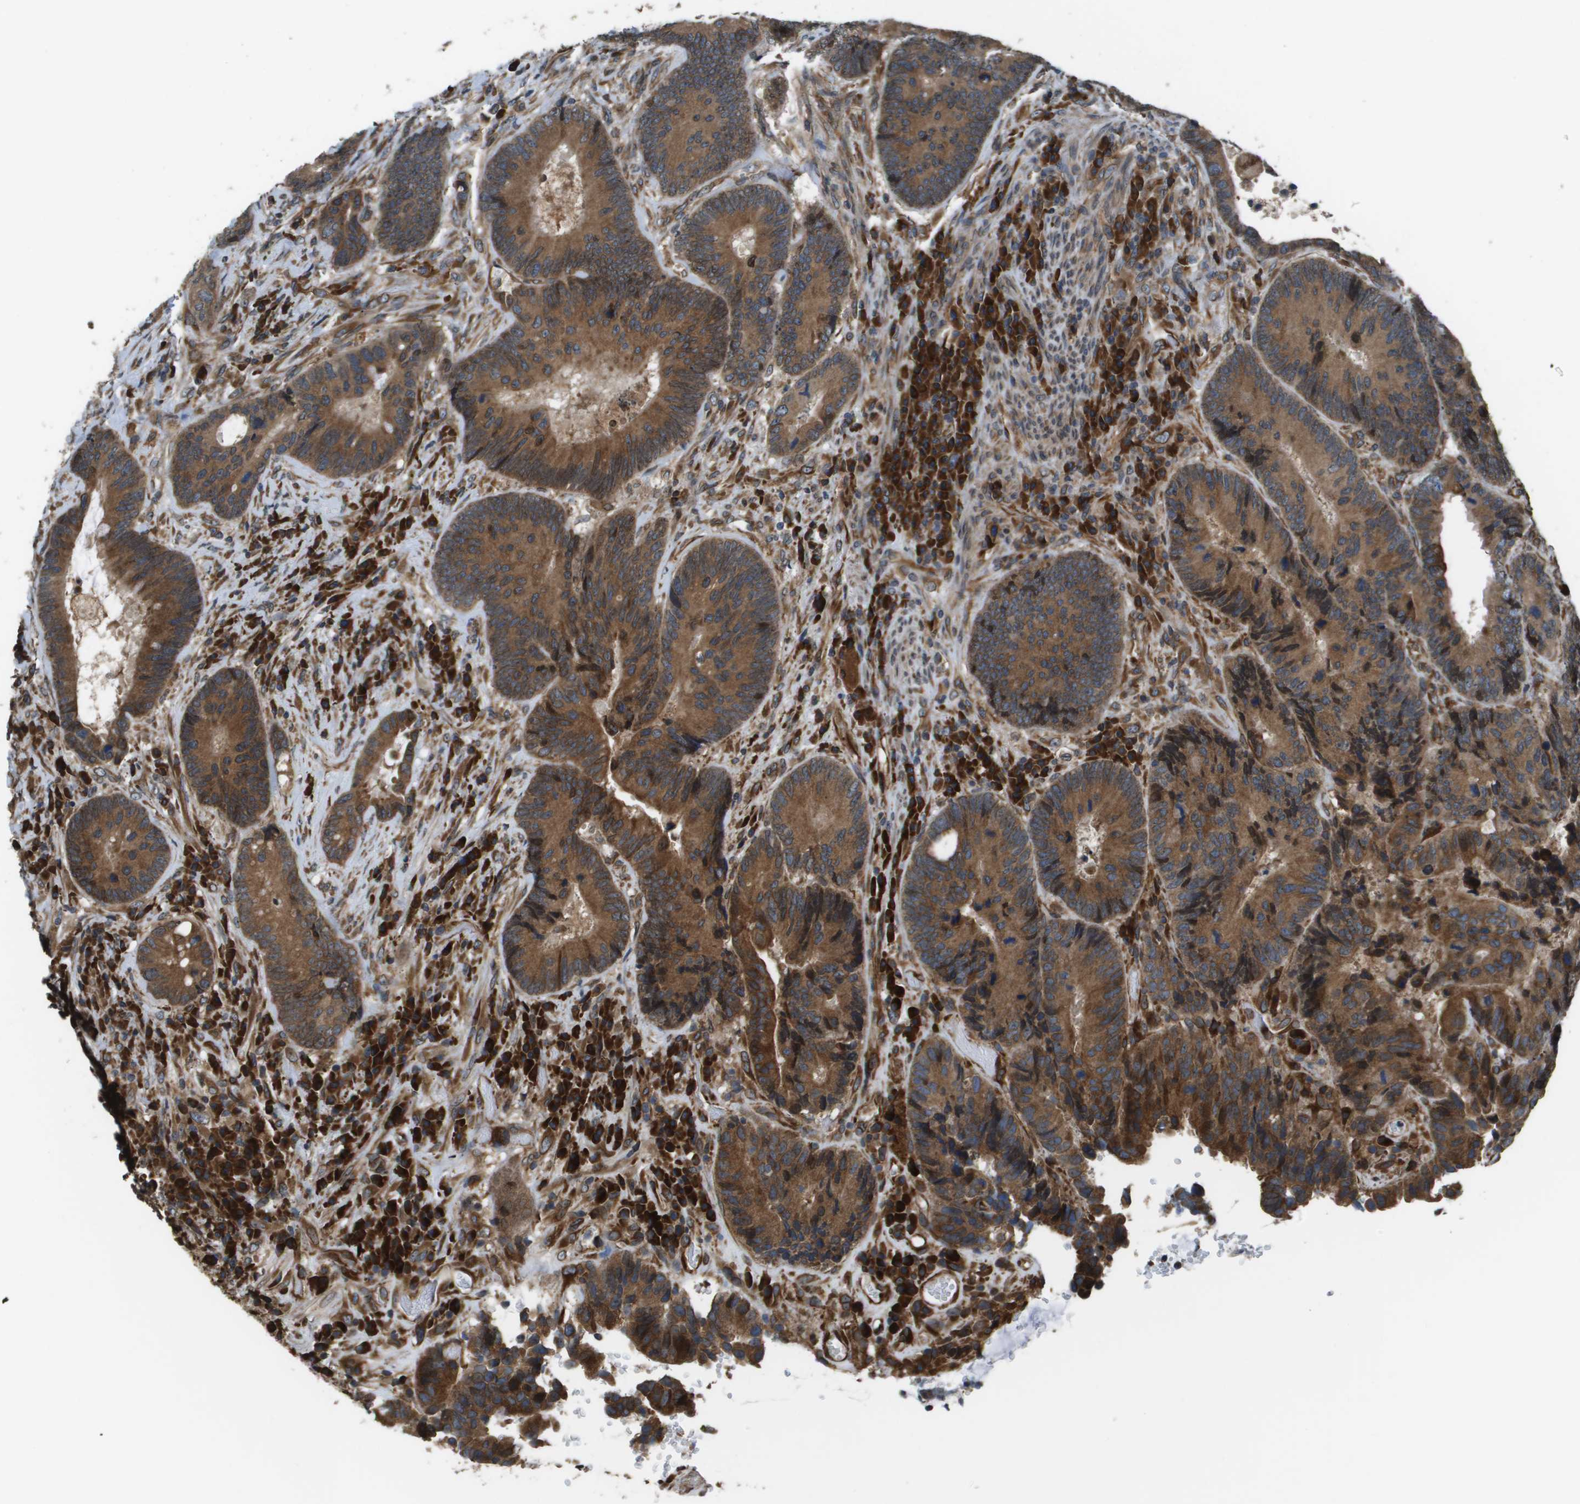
{"staining": {"intensity": "strong", "quantity": ">75%", "location": "cytoplasmic/membranous"}, "tissue": "colorectal cancer", "cell_type": "Tumor cells", "image_type": "cancer", "snomed": [{"axis": "morphology", "description": "Adenocarcinoma, NOS"}, {"axis": "topography", "description": "Rectum"}], "caption": "The photomicrograph exhibits a brown stain indicating the presence of a protein in the cytoplasmic/membranous of tumor cells in colorectal adenocarcinoma. (Brightfield microscopy of DAB IHC at high magnification).", "gene": "SEC62", "patient": {"sex": "female", "age": 89}}